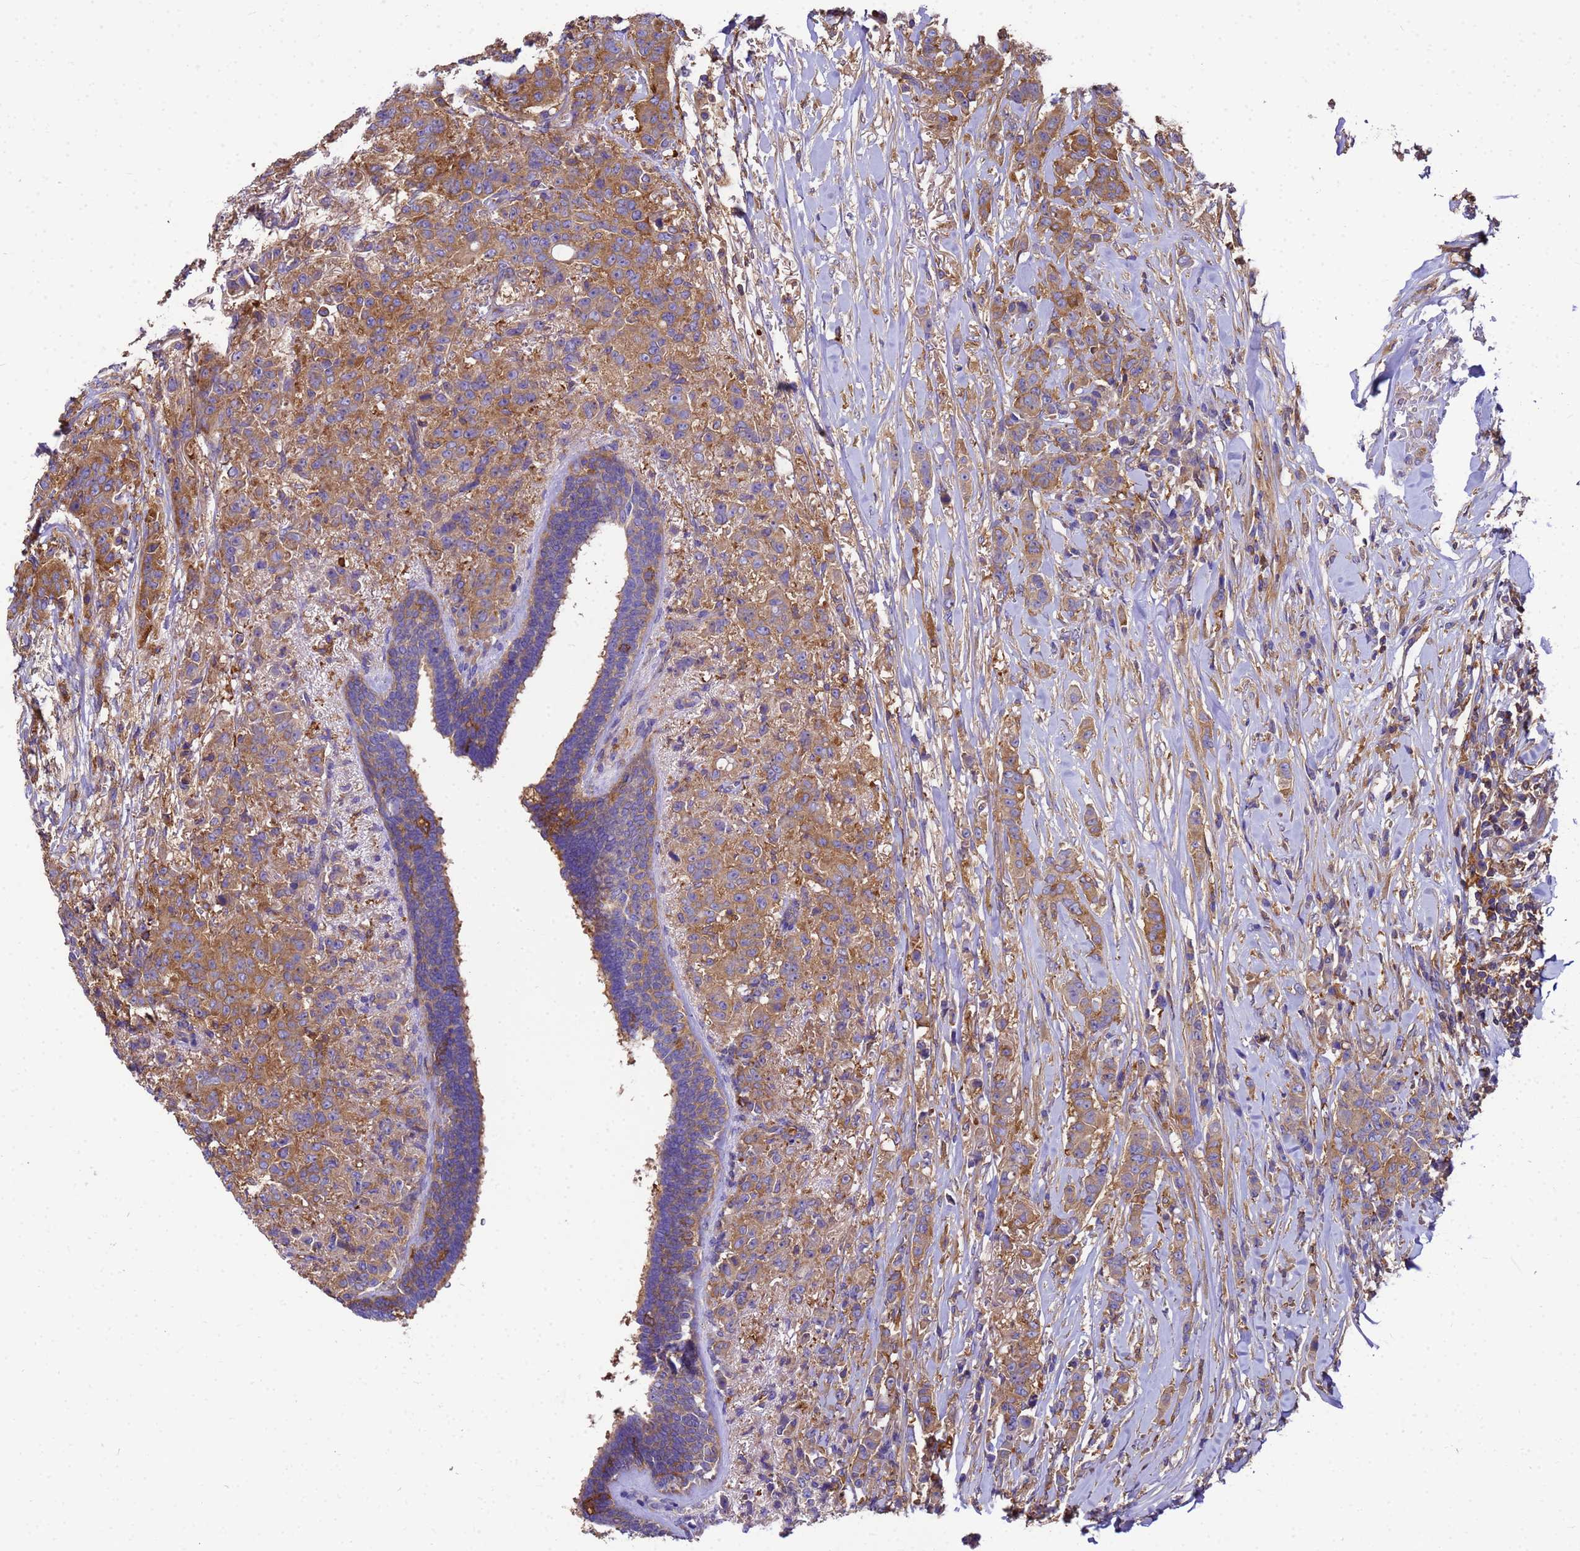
{"staining": {"intensity": "moderate", "quantity": ">75%", "location": "cytoplasmic/membranous"}, "tissue": "breast cancer", "cell_type": "Tumor cells", "image_type": "cancer", "snomed": [{"axis": "morphology", "description": "Duct carcinoma"}, {"axis": "topography", "description": "Breast"}], "caption": "This is an image of immunohistochemistry (IHC) staining of infiltrating ductal carcinoma (breast), which shows moderate staining in the cytoplasmic/membranous of tumor cells.", "gene": "ZNF235", "patient": {"sex": "female", "age": 40}}